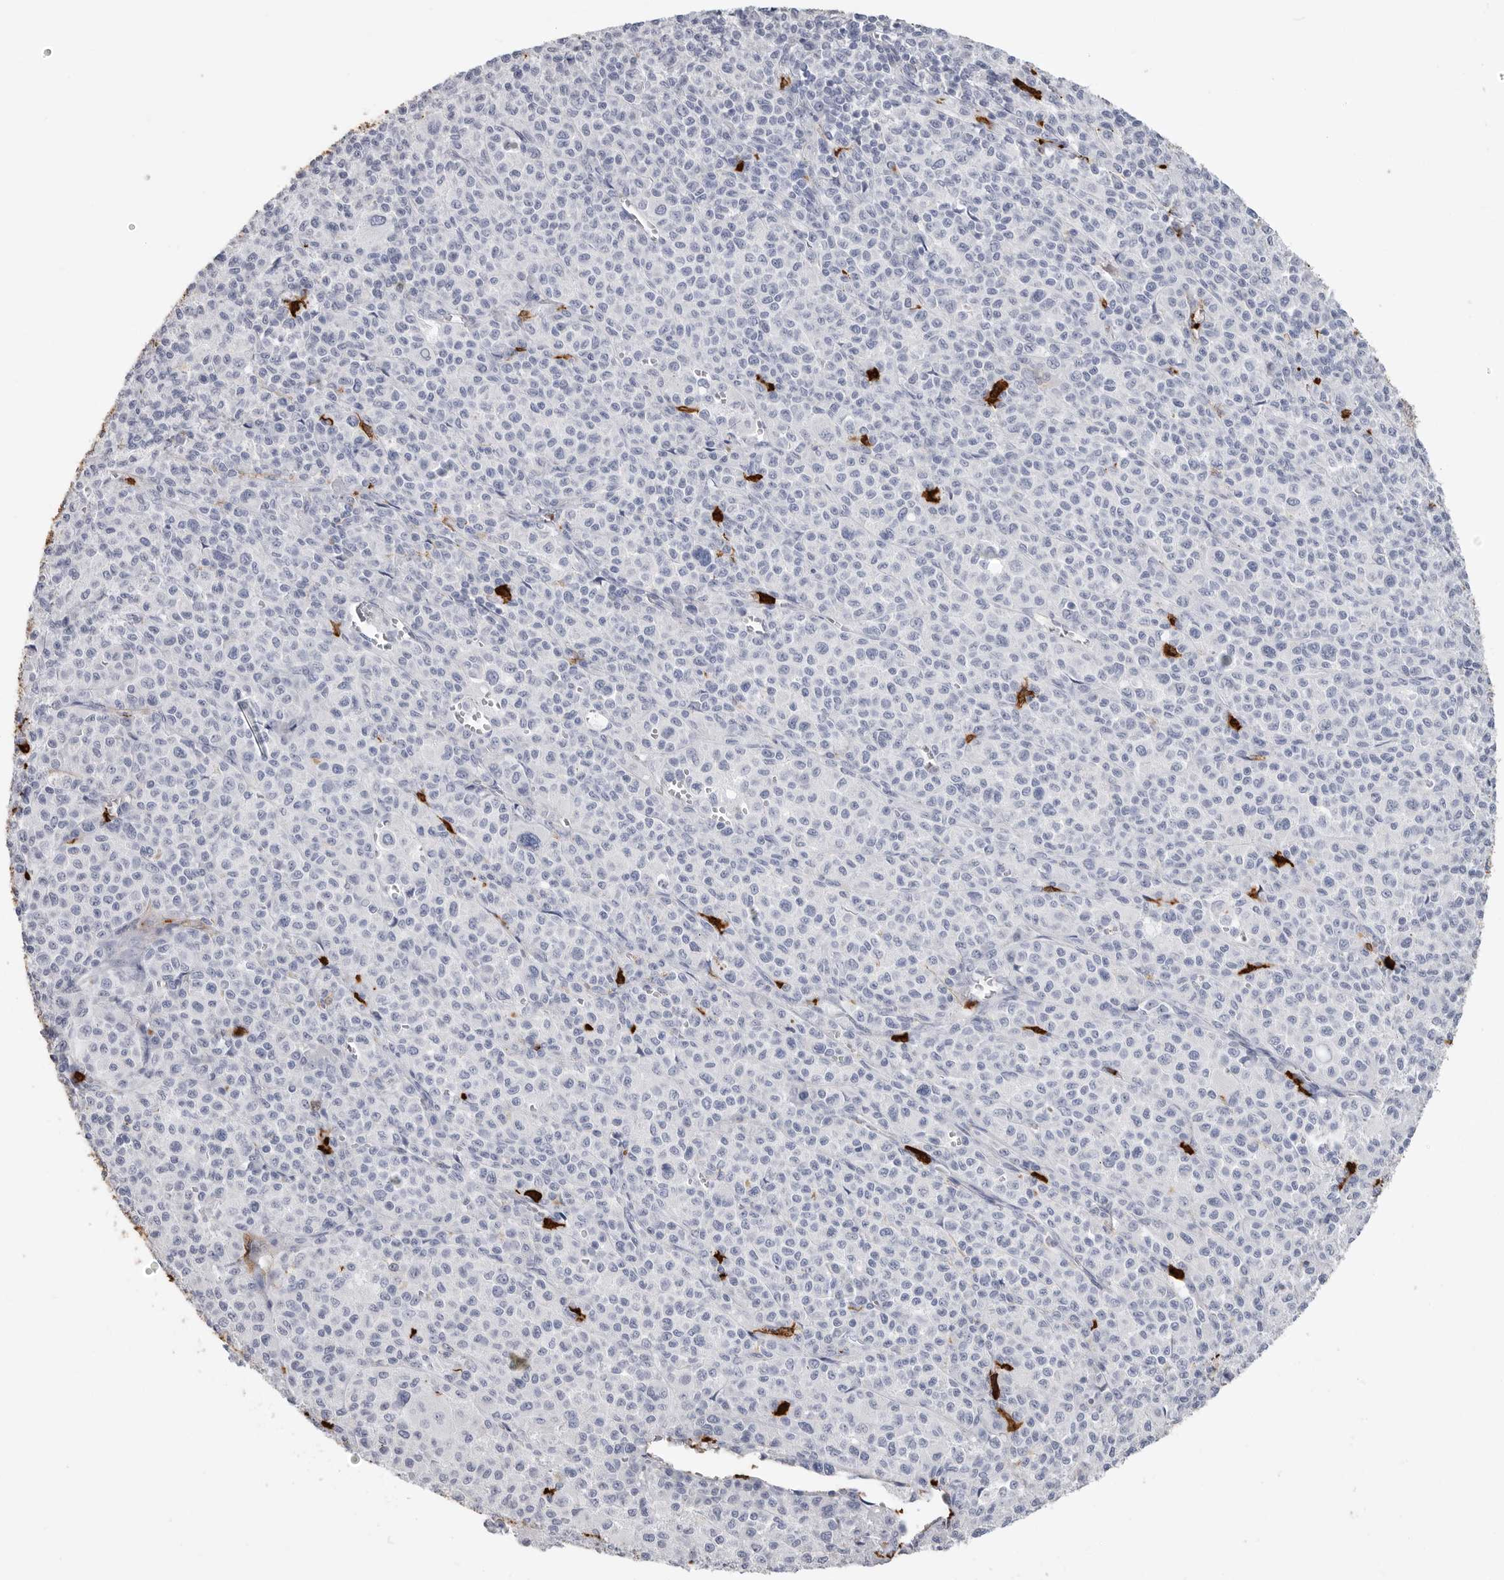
{"staining": {"intensity": "negative", "quantity": "none", "location": "none"}, "tissue": "melanoma", "cell_type": "Tumor cells", "image_type": "cancer", "snomed": [{"axis": "morphology", "description": "Malignant melanoma, Metastatic site"}, {"axis": "topography", "description": "Skin"}], "caption": "Immunohistochemical staining of malignant melanoma (metastatic site) reveals no significant expression in tumor cells.", "gene": "CYB561D1", "patient": {"sex": "female", "age": 74}}